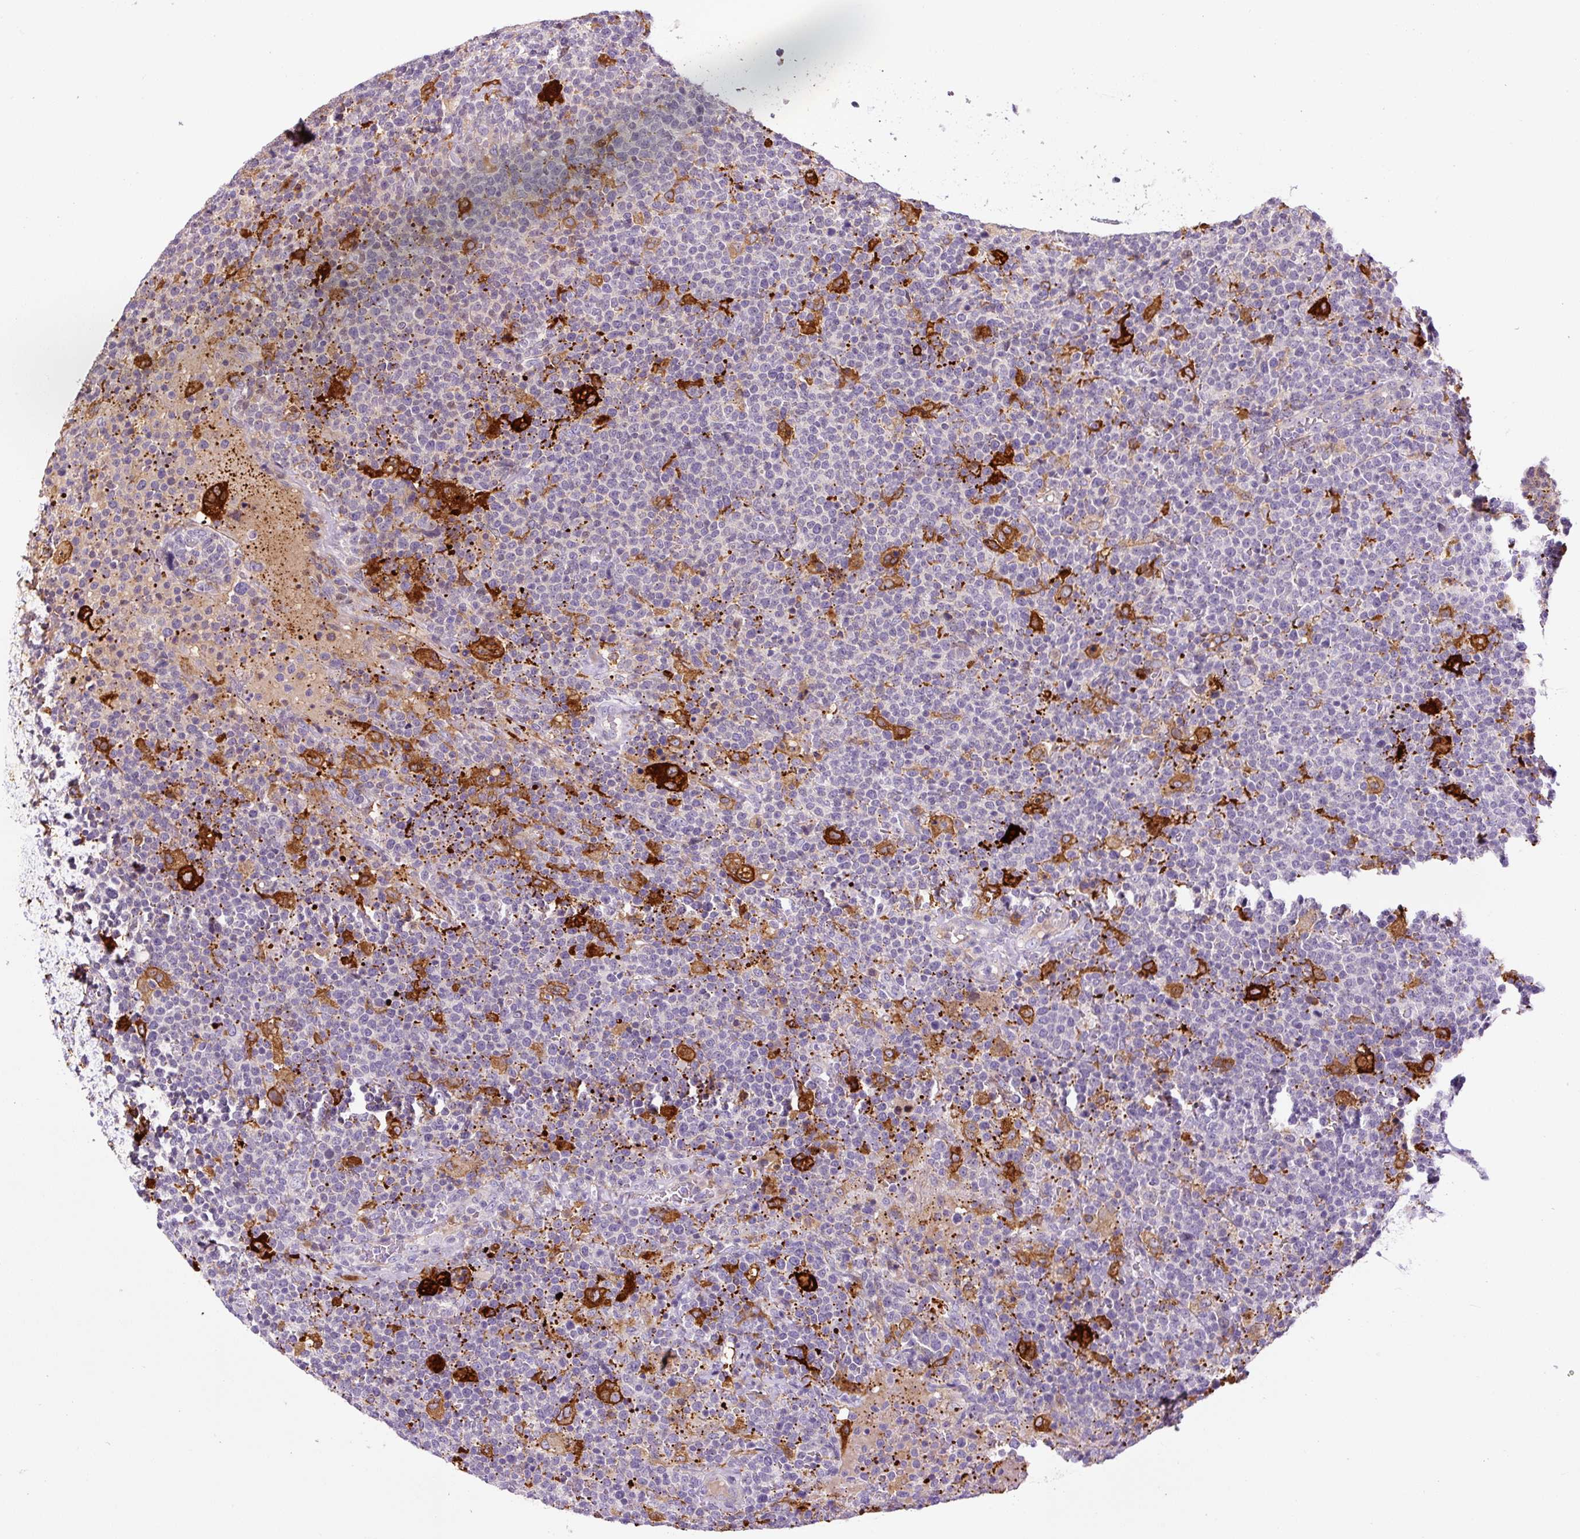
{"staining": {"intensity": "negative", "quantity": "none", "location": "none"}, "tissue": "lymphoma", "cell_type": "Tumor cells", "image_type": "cancer", "snomed": [{"axis": "morphology", "description": "Malignant lymphoma, non-Hodgkin's type, High grade"}, {"axis": "topography", "description": "Lymph node"}], "caption": "Tumor cells are negative for protein expression in human lymphoma.", "gene": "FUT10", "patient": {"sex": "male", "age": 61}}